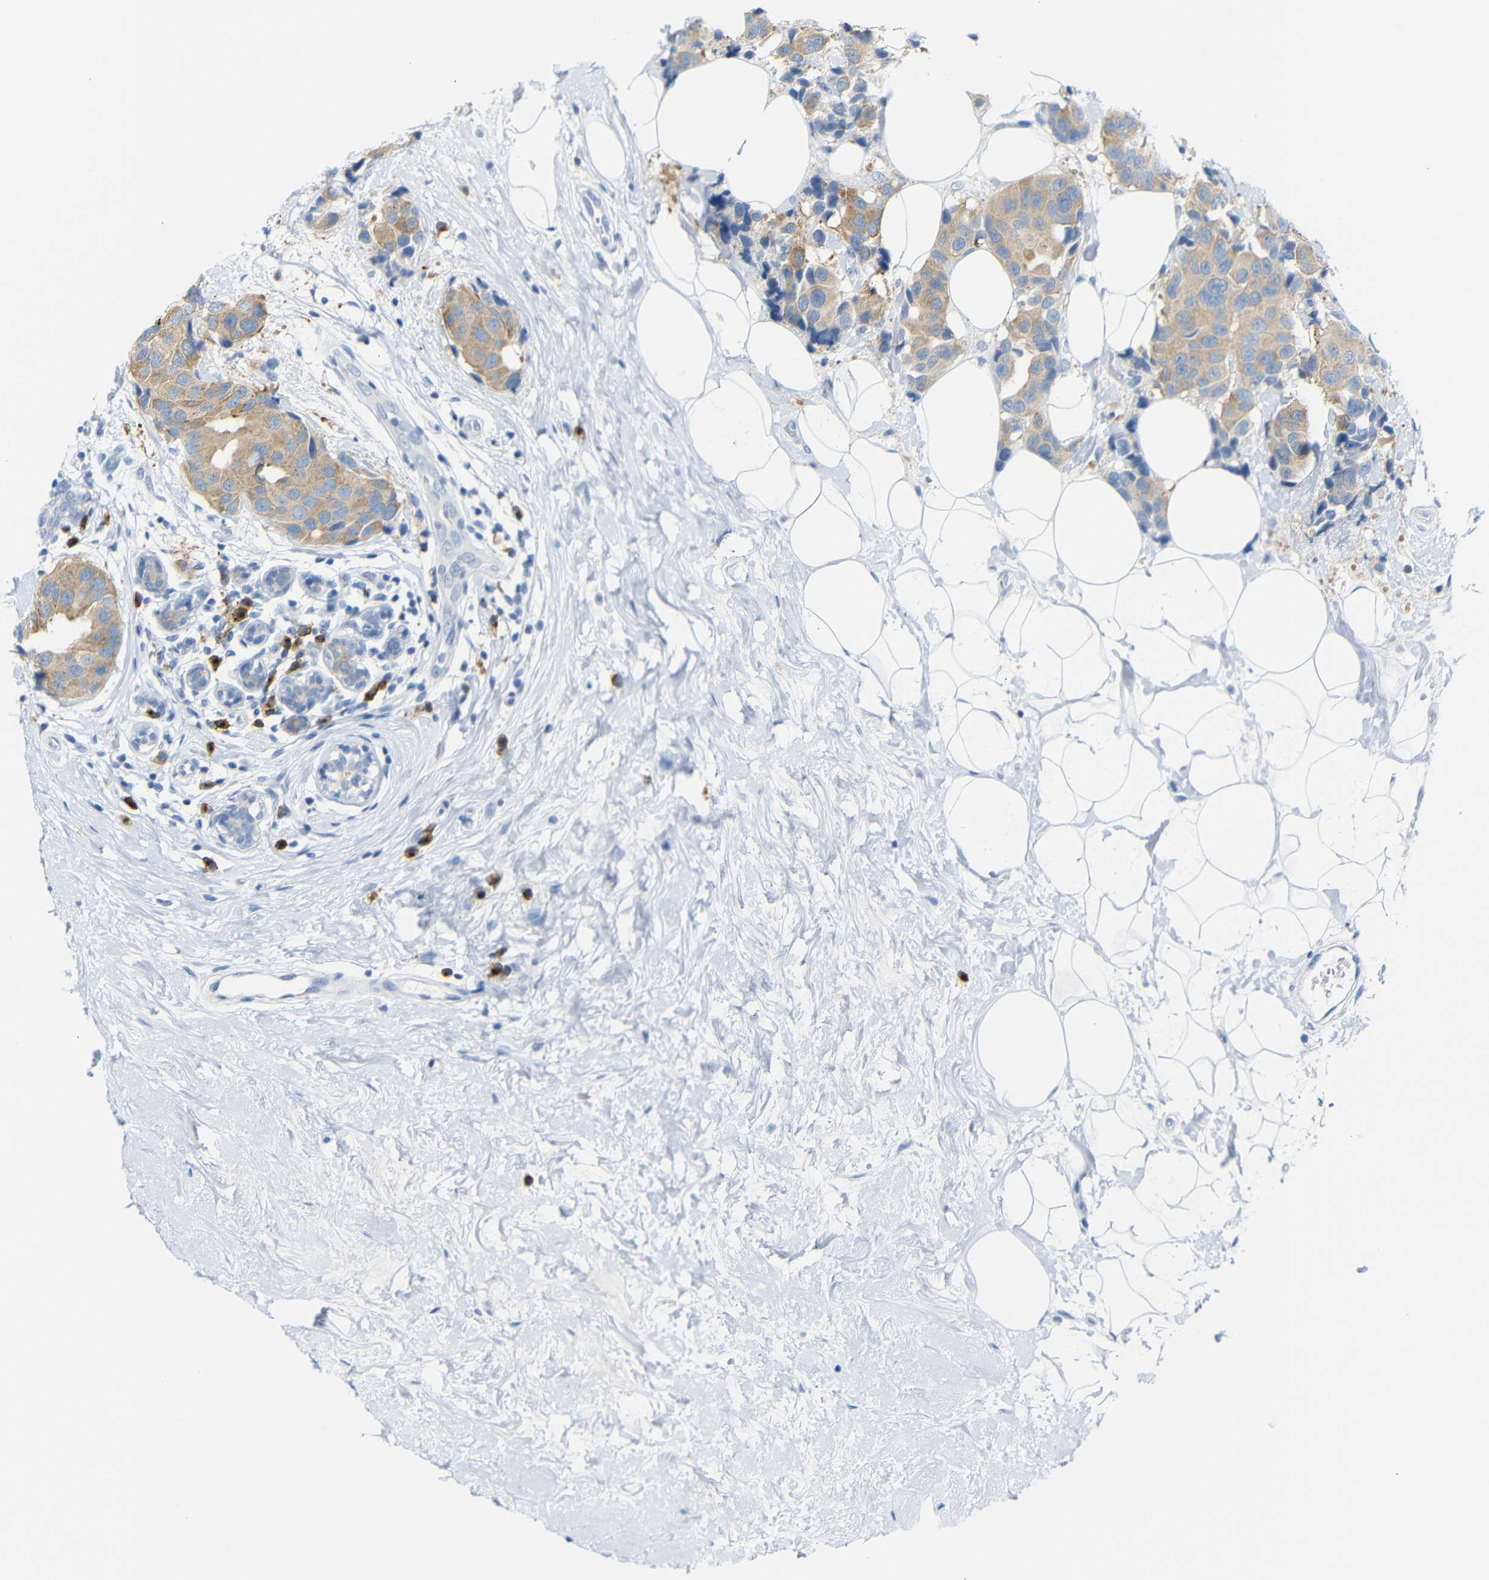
{"staining": {"intensity": "moderate", "quantity": "25%-75%", "location": "cytoplasmic/membranous"}, "tissue": "breast cancer", "cell_type": "Tumor cells", "image_type": "cancer", "snomed": [{"axis": "morphology", "description": "Normal tissue, NOS"}, {"axis": "morphology", "description": "Duct carcinoma"}, {"axis": "topography", "description": "Breast"}], "caption": "Immunohistochemical staining of intraductal carcinoma (breast) shows medium levels of moderate cytoplasmic/membranous protein positivity in approximately 25%-75% of tumor cells.", "gene": "FCRL1", "patient": {"sex": "female", "age": 39}}